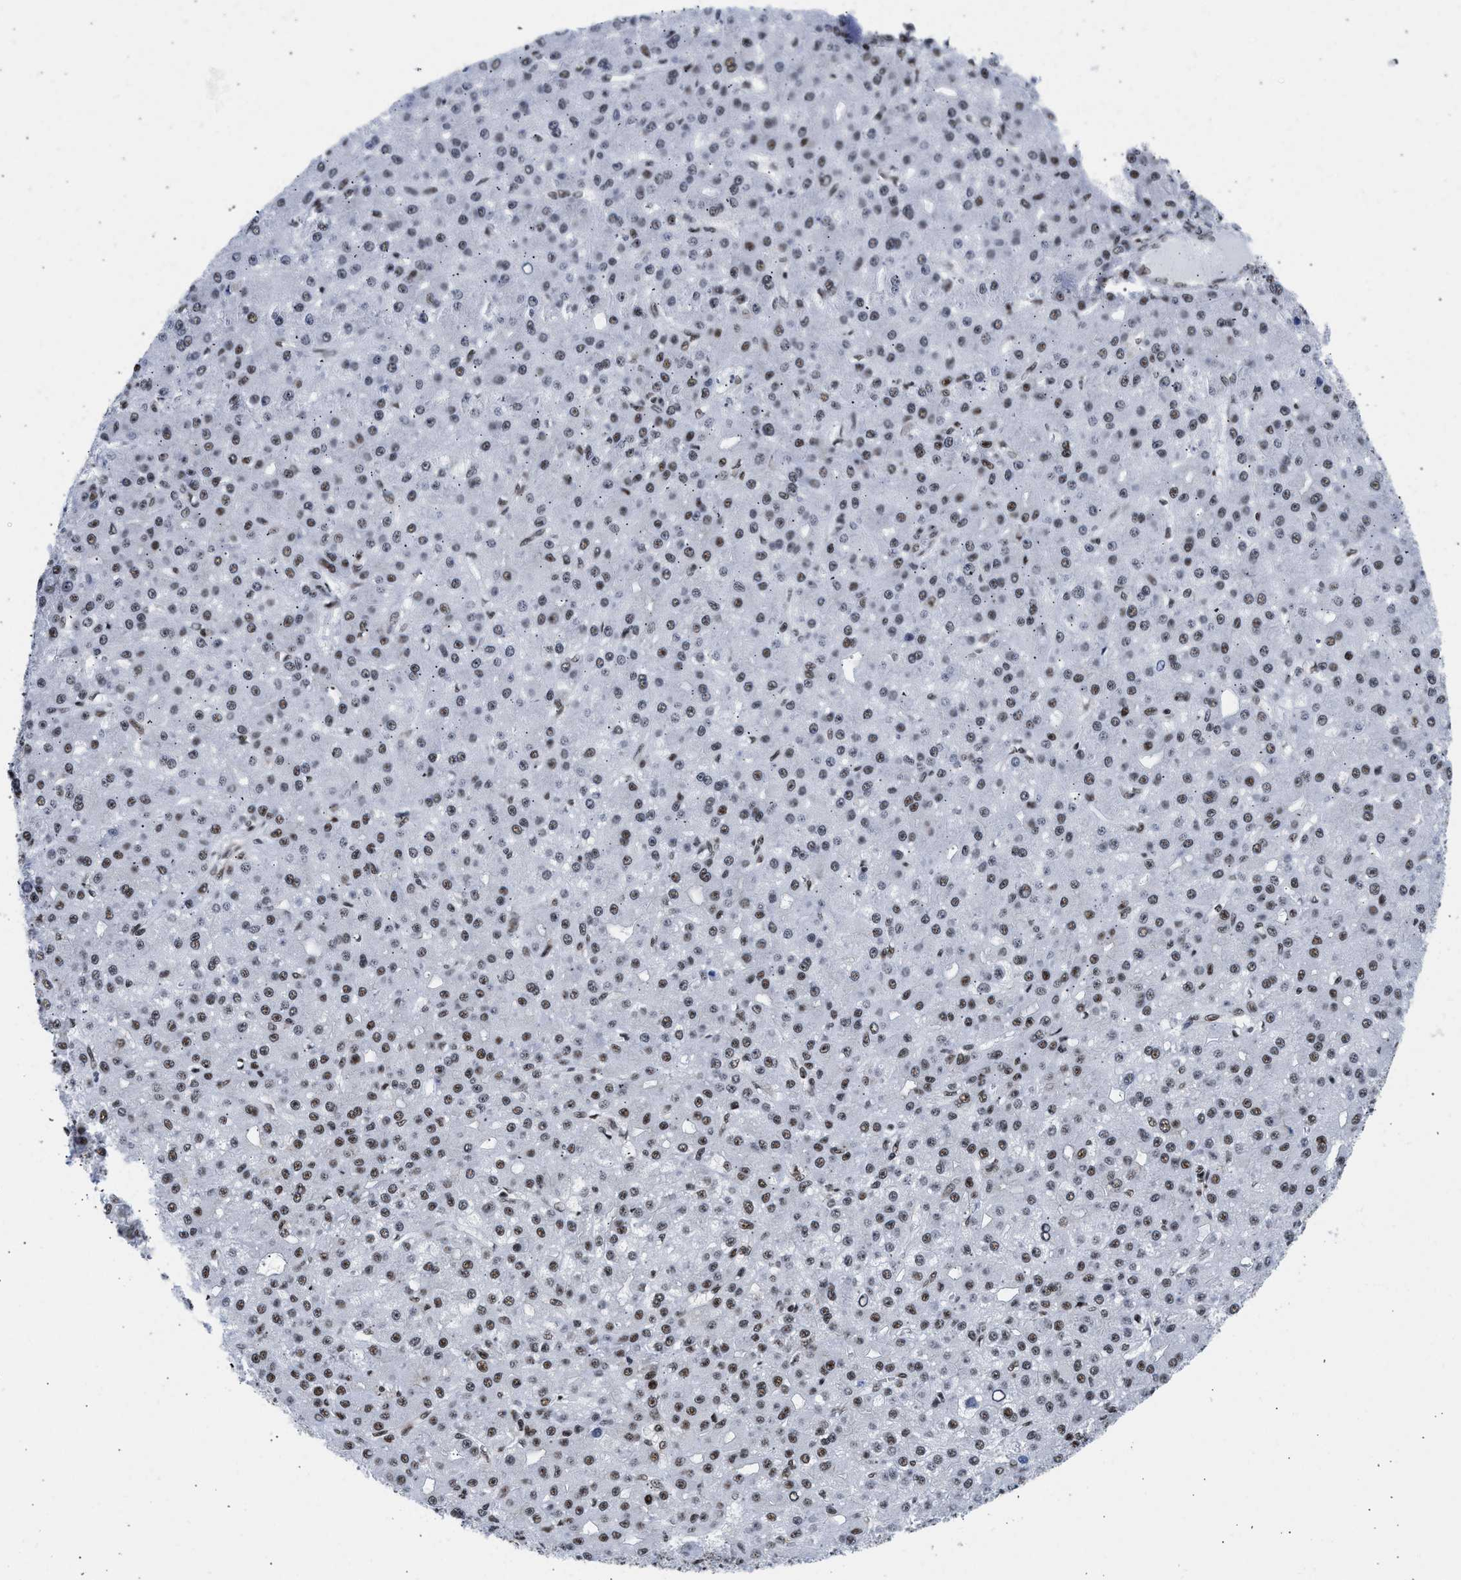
{"staining": {"intensity": "moderate", "quantity": ">75%", "location": "nuclear"}, "tissue": "liver cancer", "cell_type": "Tumor cells", "image_type": "cancer", "snomed": [{"axis": "morphology", "description": "Carcinoma, Hepatocellular, NOS"}, {"axis": "topography", "description": "Liver"}], "caption": "Liver cancer (hepatocellular carcinoma) stained with IHC reveals moderate nuclear expression in approximately >75% of tumor cells.", "gene": "RBM8A", "patient": {"sex": "male", "age": 67}}